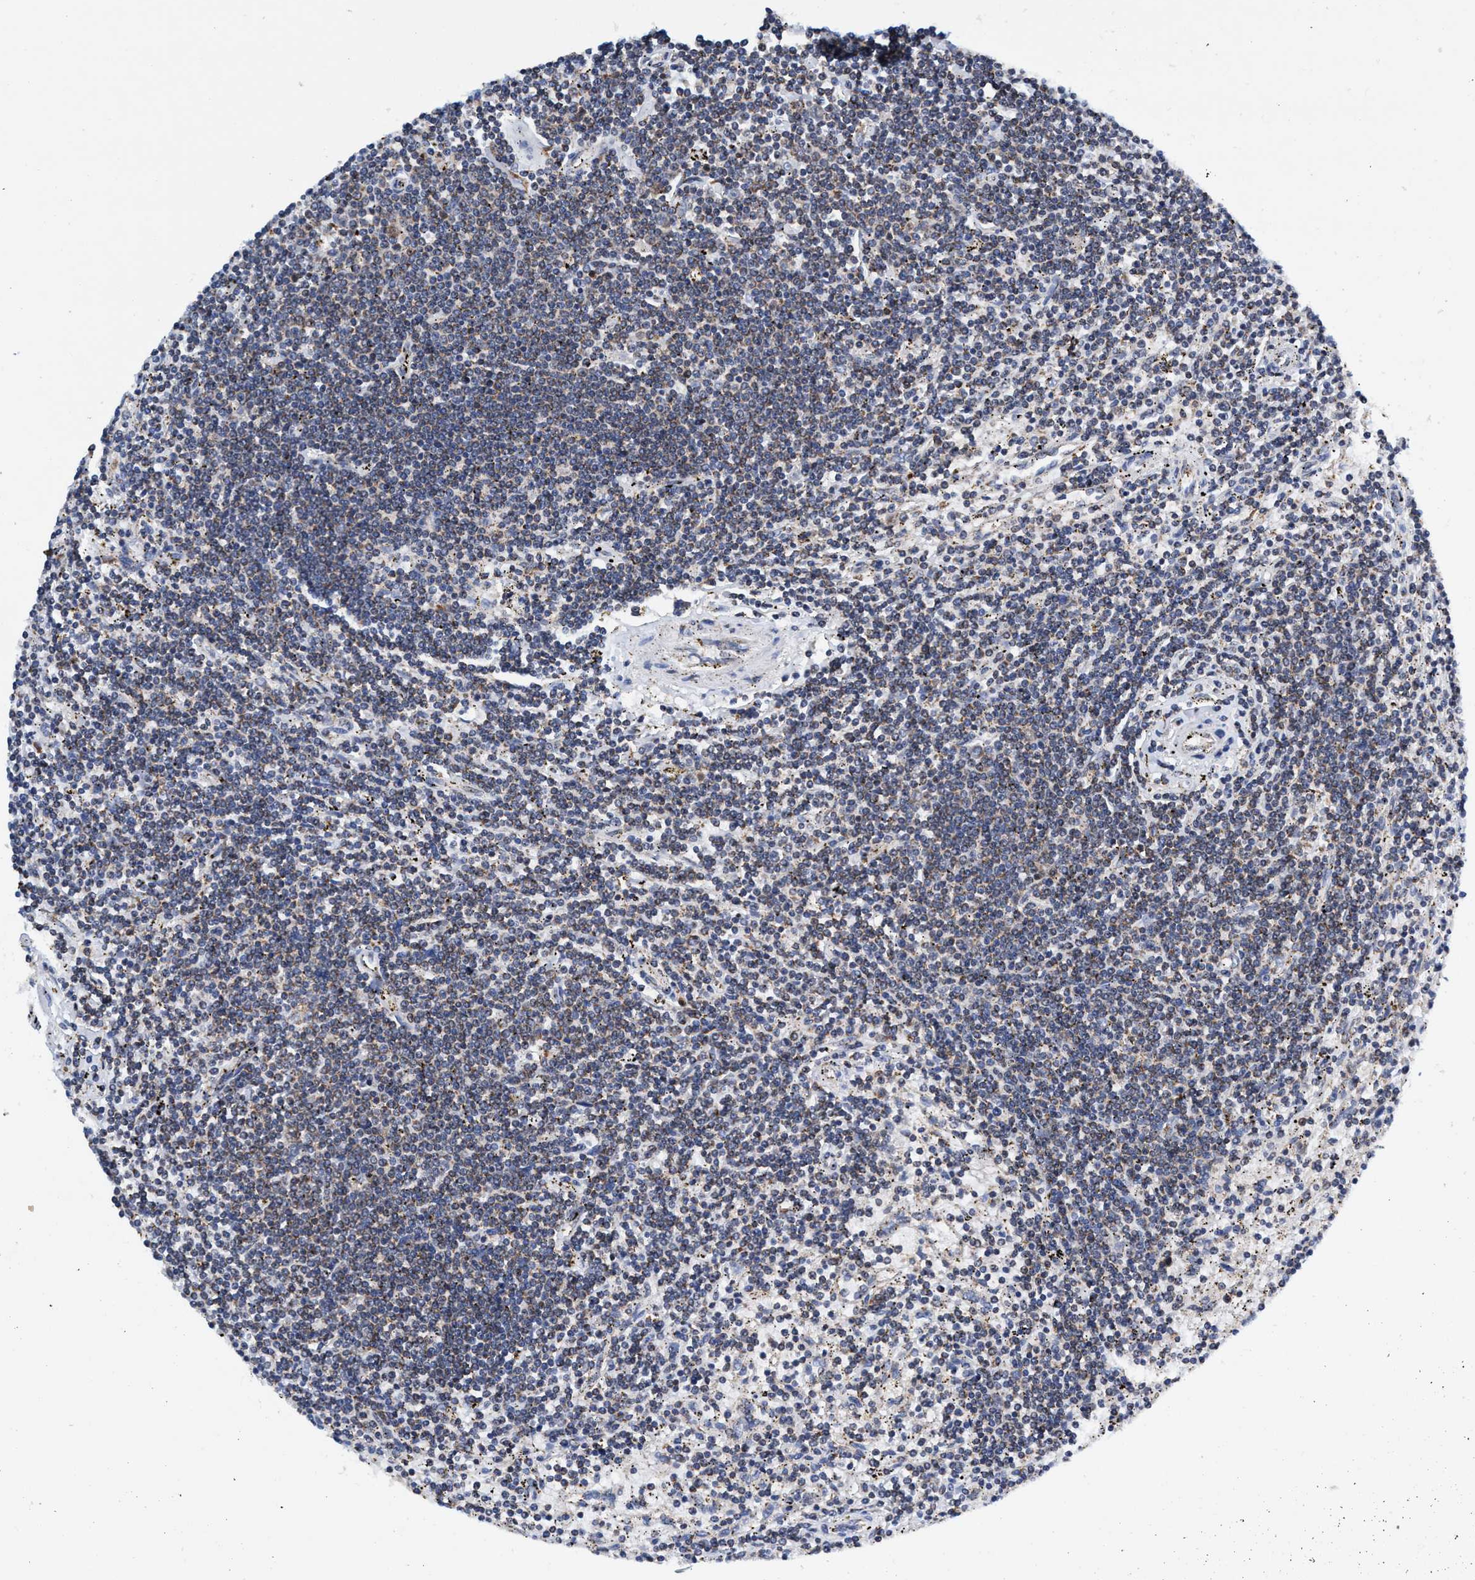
{"staining": {"intensity": "weak", "quantity": "<25%", "location": "cytoplasmic/membranous"}, "tissue": "lymphoma", "cell_type": "Tumor cells", "image_type": "cancer", "snomed": [{"axis": "morphology", "description": "Malignant lymphoma, non-Hodgkin's type, Low grade"}, {"axis": "topography", "description": "Spleen"}], "caption": "Tumor cells are negative for brown protein staining in low-grade malignant lymphoma, non-Hodgkin's type.", "gene": "AGAP2", "patient": {"sex": "male", "age": 76}}